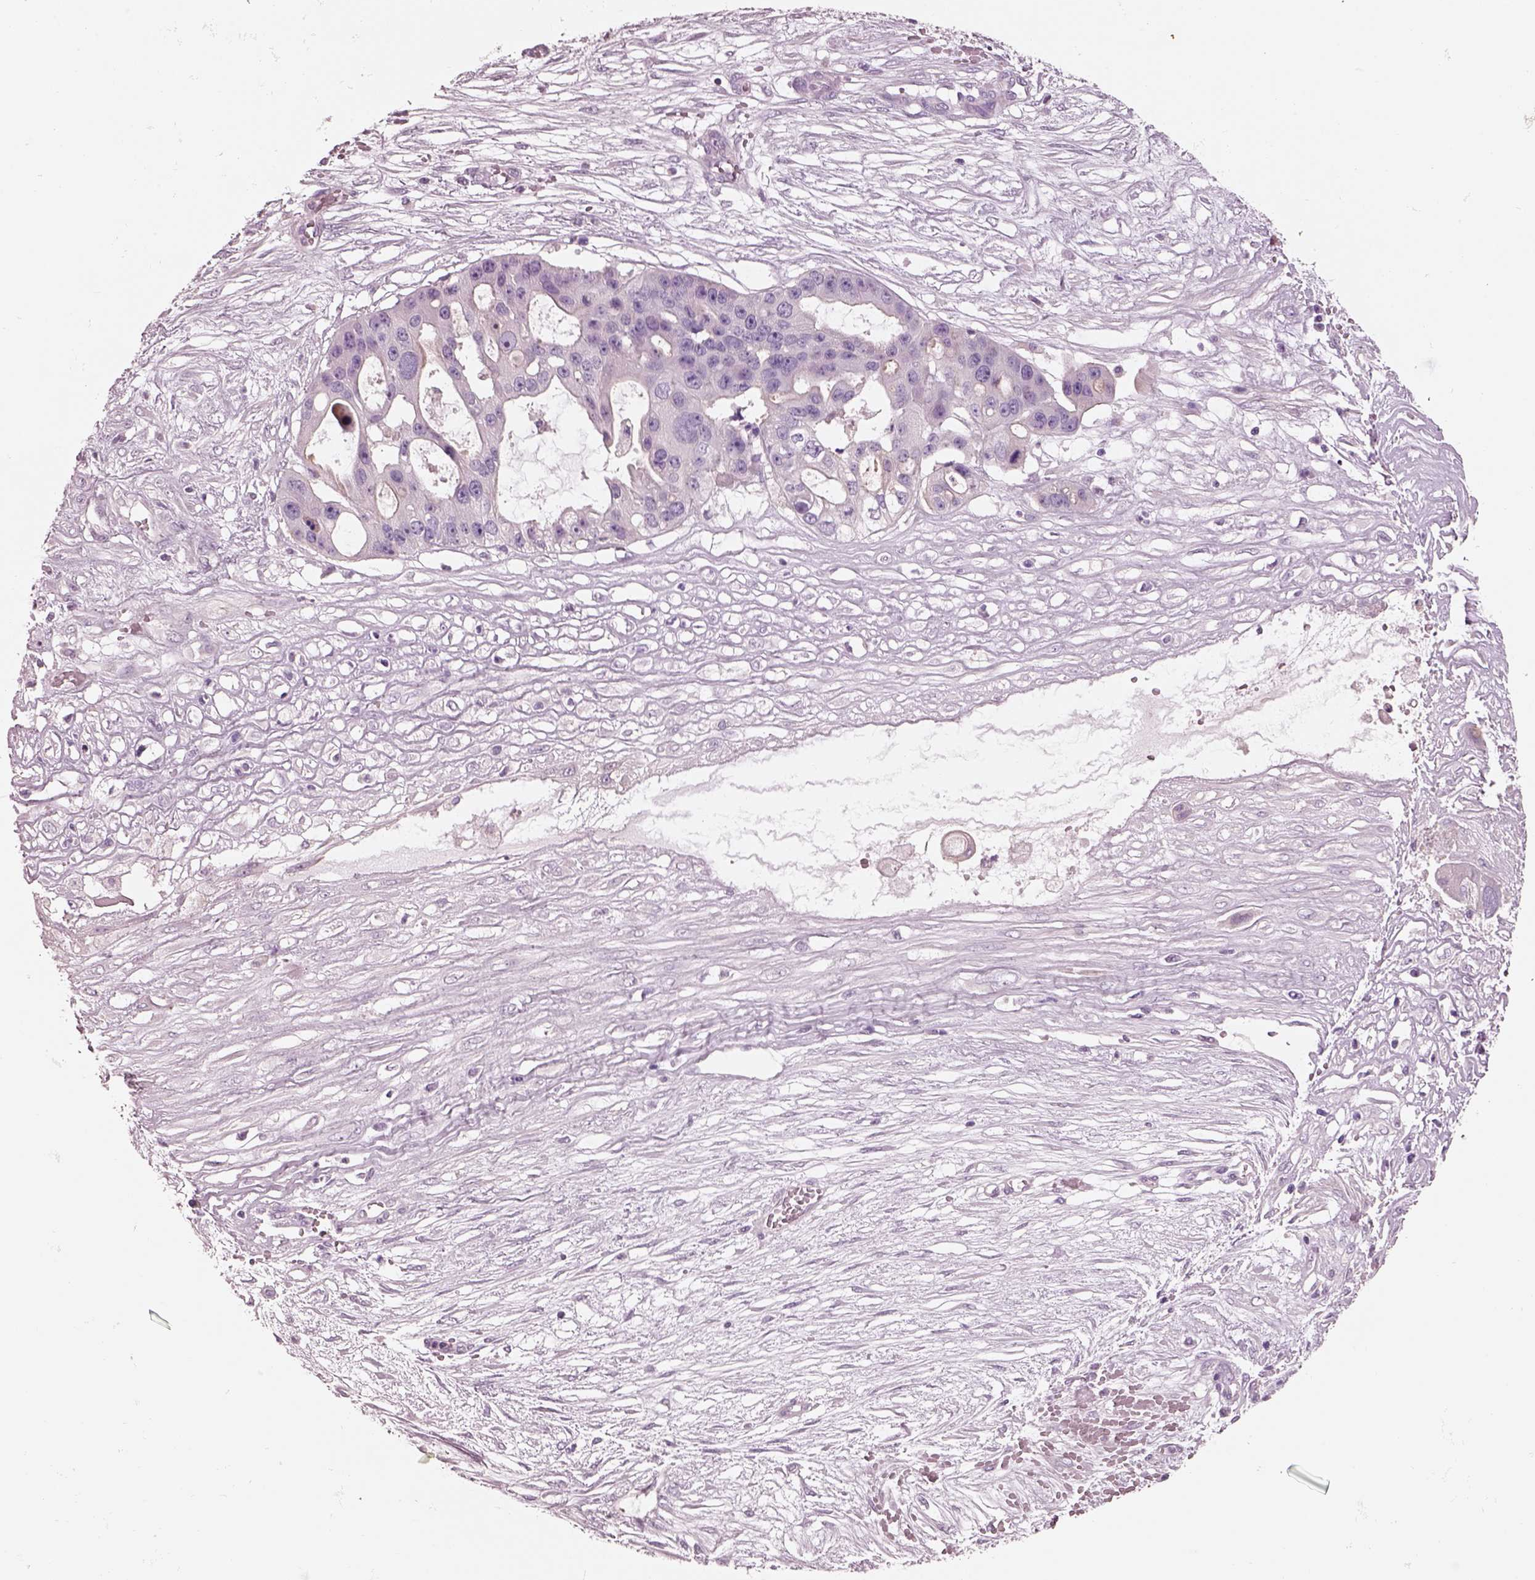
{"staining": {"intensity": "negative", "quantity": "none", "location": "none"}, "tissue": "ovarian cancer", "cell_type": "Tumor cells", "image_type": "cancer", "snomed": [{"axis": "morphology", "description": "Cystadenocarcinoma, serous, NOS"}, {"axis": "topography", "description": "Ovary"}], "caption": "IHC image of ovarian cancer stained for a protein (brown), which exhibits no positivity in tumor cells.", "gene": "IGLL1", "patient": {"sex": "female", "age": 56}}